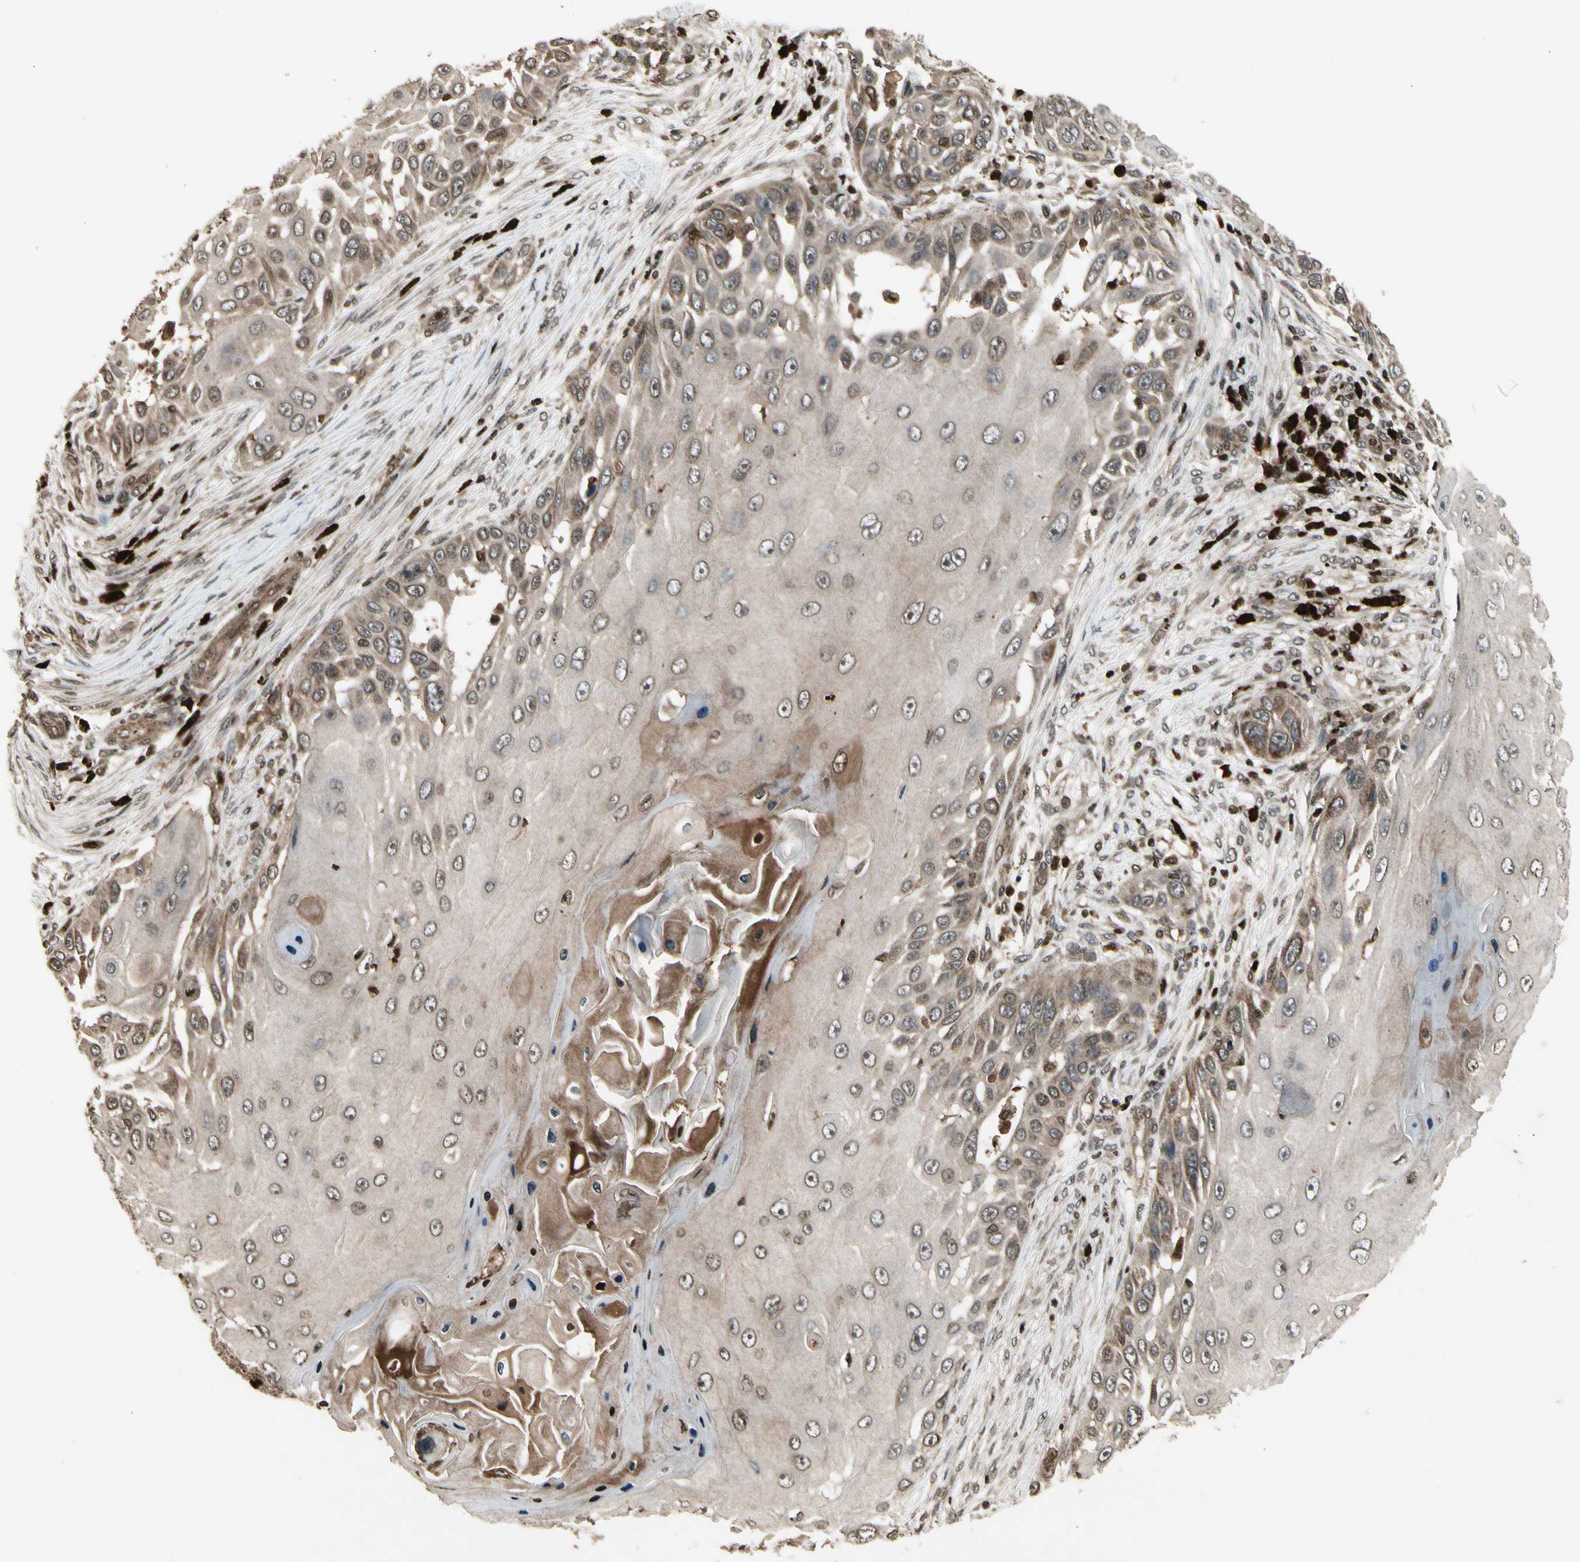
{"staining": {"intensity": "moderate", "quantity": ">75%", "location": "cytoplasmic/membranous"}, "tissue": "skin cancer", "cell_type": "Tumor cells", "image_type": "cancer", "snomed": [{"axis": "morphology", "description": "Squamous cell carcinoma, NOS"}, {"axis": "topography", "description": "Skin"}], "caption": "The immunohistochemical stain highlights moderate cytoplasmic/membranous positivity in tumor cells of skin squamous cell carcinoma tissue. (Stains: DAB (3,3'-diaminobenzidine) in brown, nuclei in blue, Microscopy: brightfield microscopy at high magnification).", "gene": "GLRX", "patient": {"sex": "female", "age": 44}}